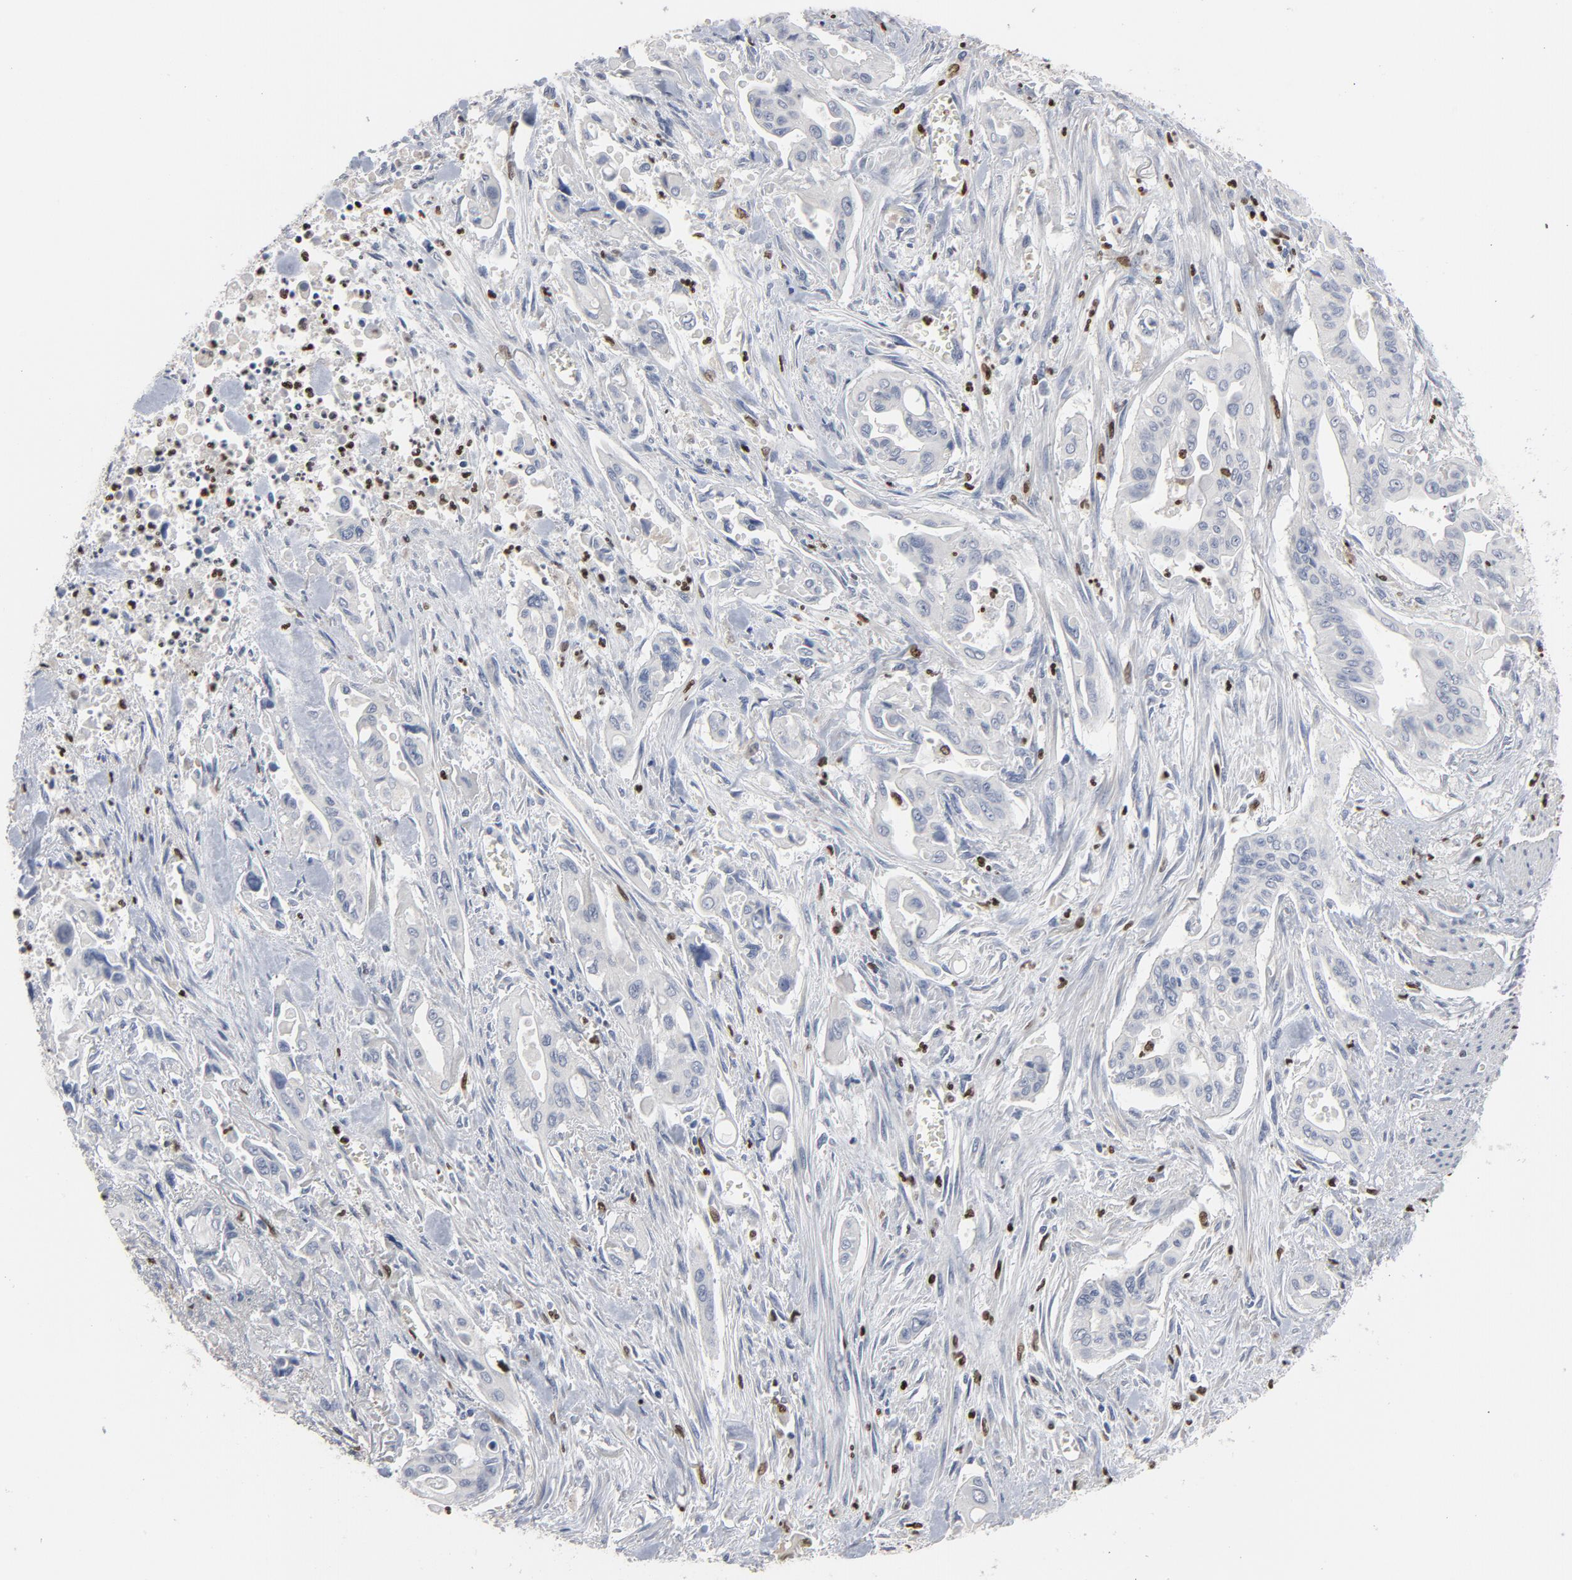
{"staining": {"intensity": "negative", "quantity": "none", "location": "none"}, "tissue": "pancreatic cancer", "cell_type": "Tumor cells", "image_type": "cancer", "snomed": [{"axis": "morphology", "description": "Adenocarcinoma, NOS"}, {"axis": "topography", "description": "Pancreas"}], "caption": "High power microscopy micrograph of an immunohistochemistry (IHC) photomicrograph of pancreatic cancer, revealing no significant positivity in tumor cells.", "gene": "SPI1", "patient": {"sex": "male", "age": 77}}